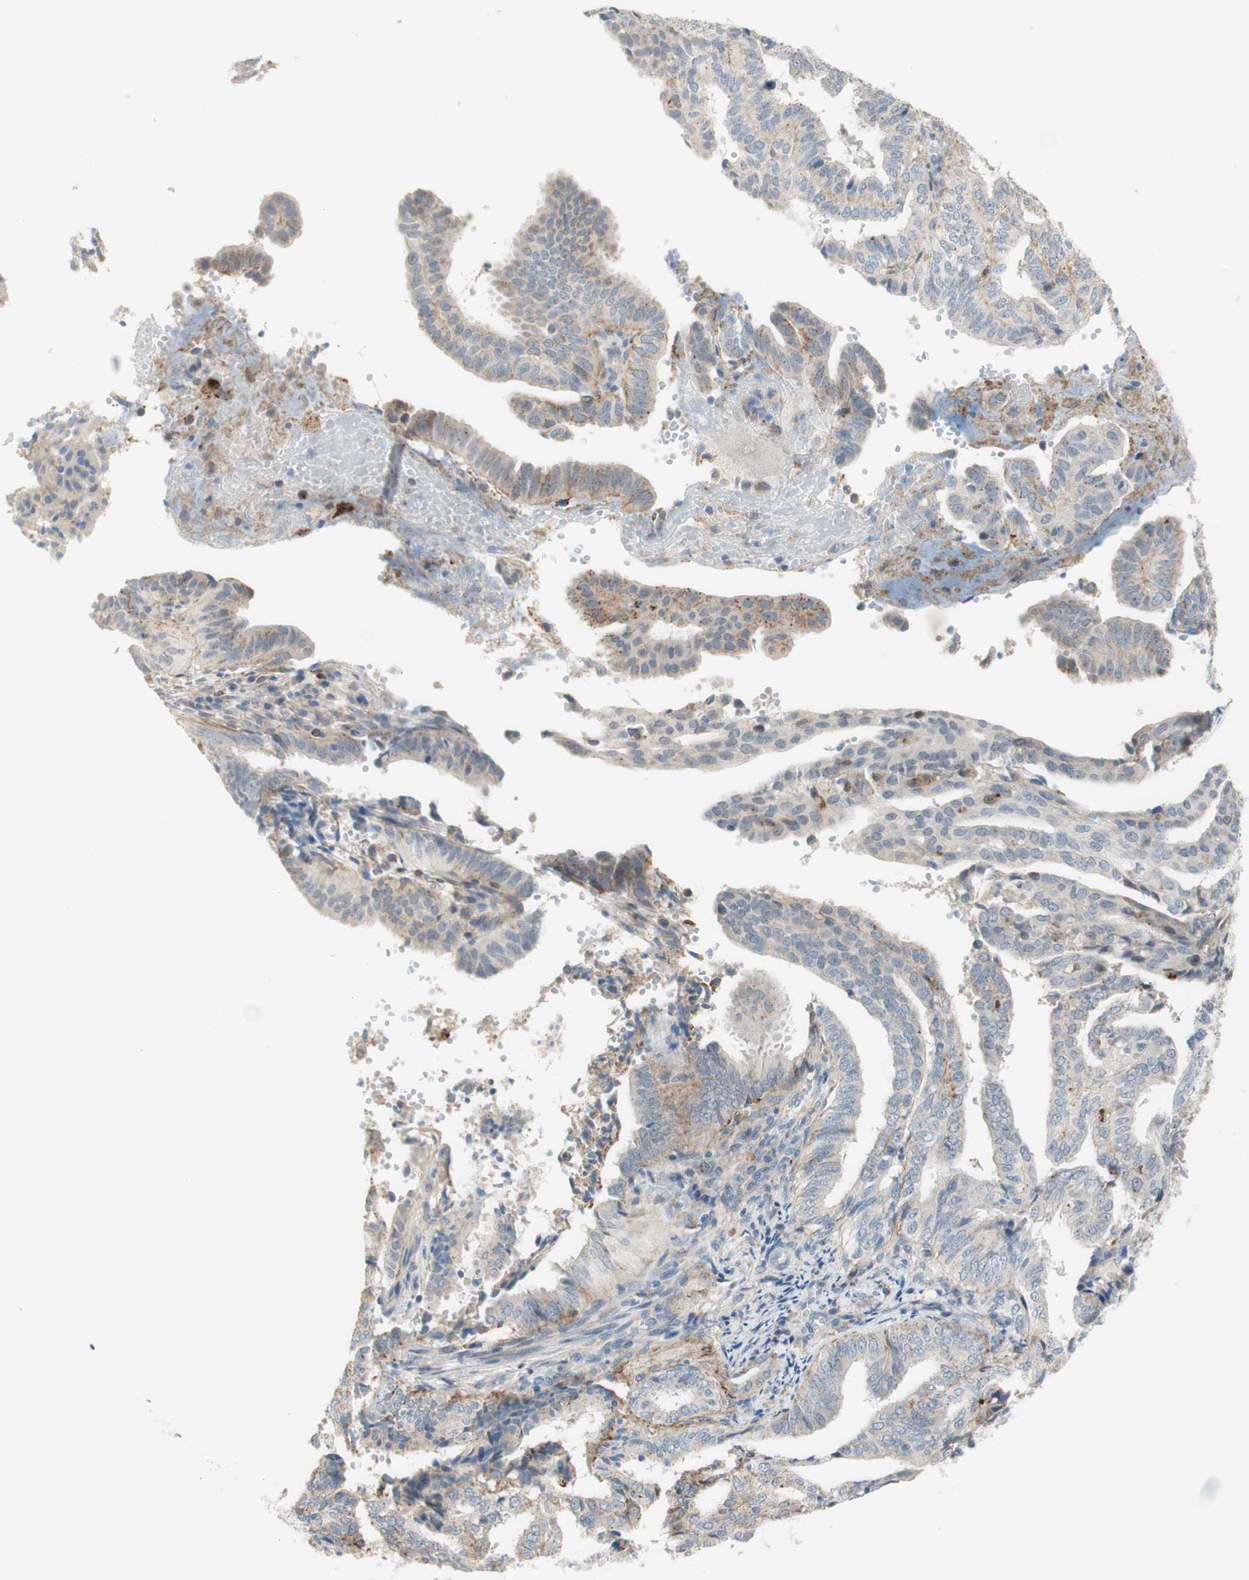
{"staining": {"intensity": "moderate", "quantity": "25%-75%", "location": "cytoplasmic/membranous"}, "tissue": "endometrial cancer", "cell_type": "Tumor cells", "image_type": "cancer", "snomed": [{"axis": "morphology", "description": "Adenocarcinoma, NOS"}, {"axis": "topography", "description": "Endometrium"}], "caption": "IHC histopathology image of neoplastic tissue: human endometrial cancer (adenocarcinoma) stained using immunohistochemistry displays medium levels of moderate protein expression localized specifically in the cytoplasmic/membranous of tumor cells, appearing as a cytoplasmic/membranous brown color.", "gene": "GAPT", "patient": {"sex": "female", "age": 58}}